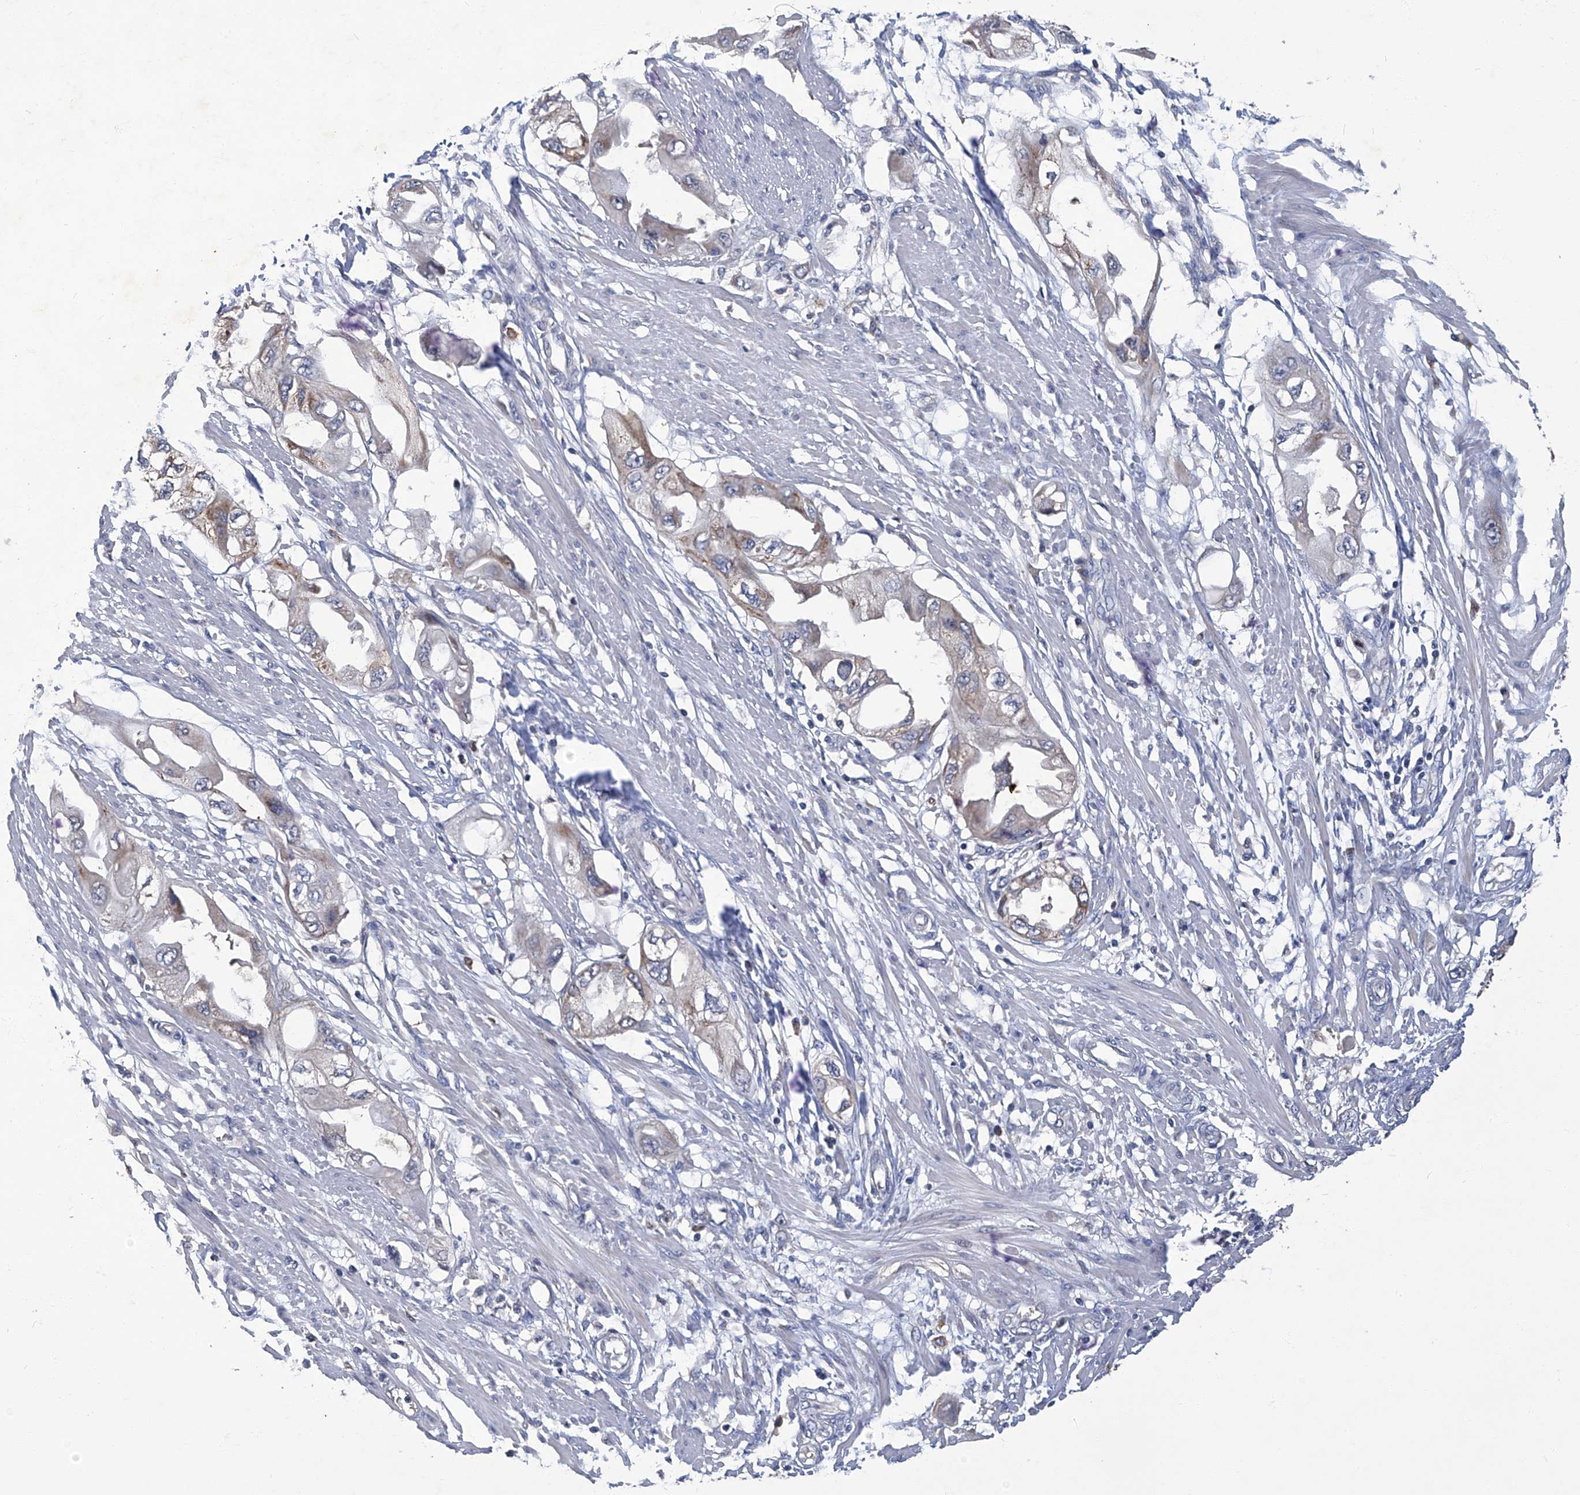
{"staining": {"intensity": "negative", "quantity": "none", "location": "none"}, "tissue": "endometrial cancer", "cell_type": "Tumor cells", "image_type": "cancer", "snomed": [{"axis": "morphology", "description": "Adenocarcinoma, NOS"}, {"axis": "topography", "description": "Endometrium"}], "caption": "Immunohistochemistry (IHC) micrograph of human endometrial adenocarcinoma stained for a protein (brown), which exhibits no expression in tumor cells.", "gene": "TGFBR1", "patient": {"sex": "female", "age": 67}}